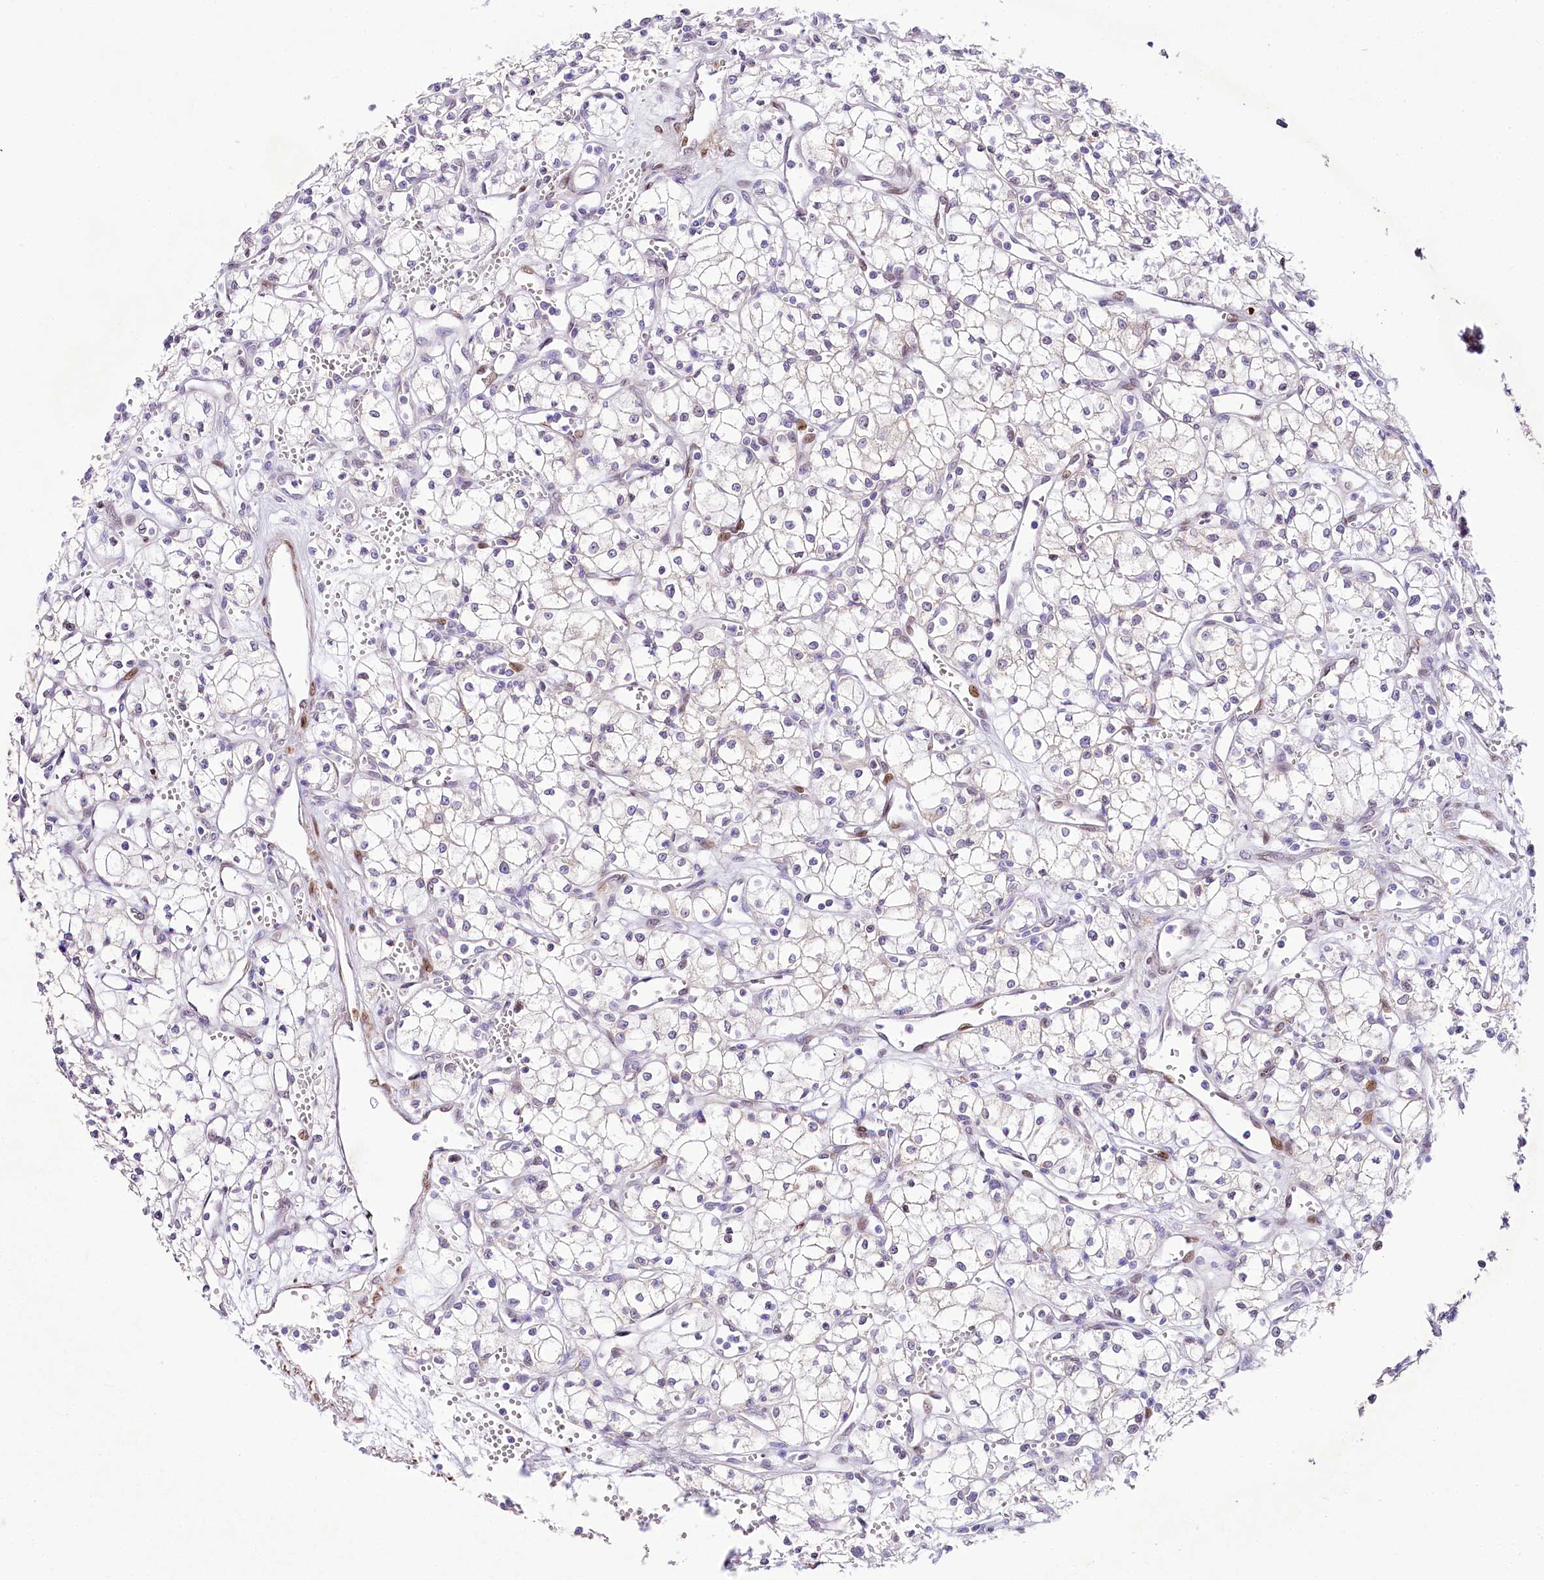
{"staining": {"intensity": "negative", "quantity": "none", "location": "none"}, "tissue": "renal cancer", "cell_type": "Tumor cells", "image_type": "cancer", "snomed": [{"axis": "morphology", "description": "Adenocarcinoma, NOS"}, {"axis": "topography", "description": "Kidney"}], "caption": "Tumor cells show no significant protein expression in adenocarcinoma (renal). Brightfield microscopy of immunohistochemistry stained with DAB (3,3'-diaminobenzidine) (brown) and hematoxylin (blue), captured at high magnification.", "gene": "PPIP5K2", "patient": {"sex": "male", "age": 59}}